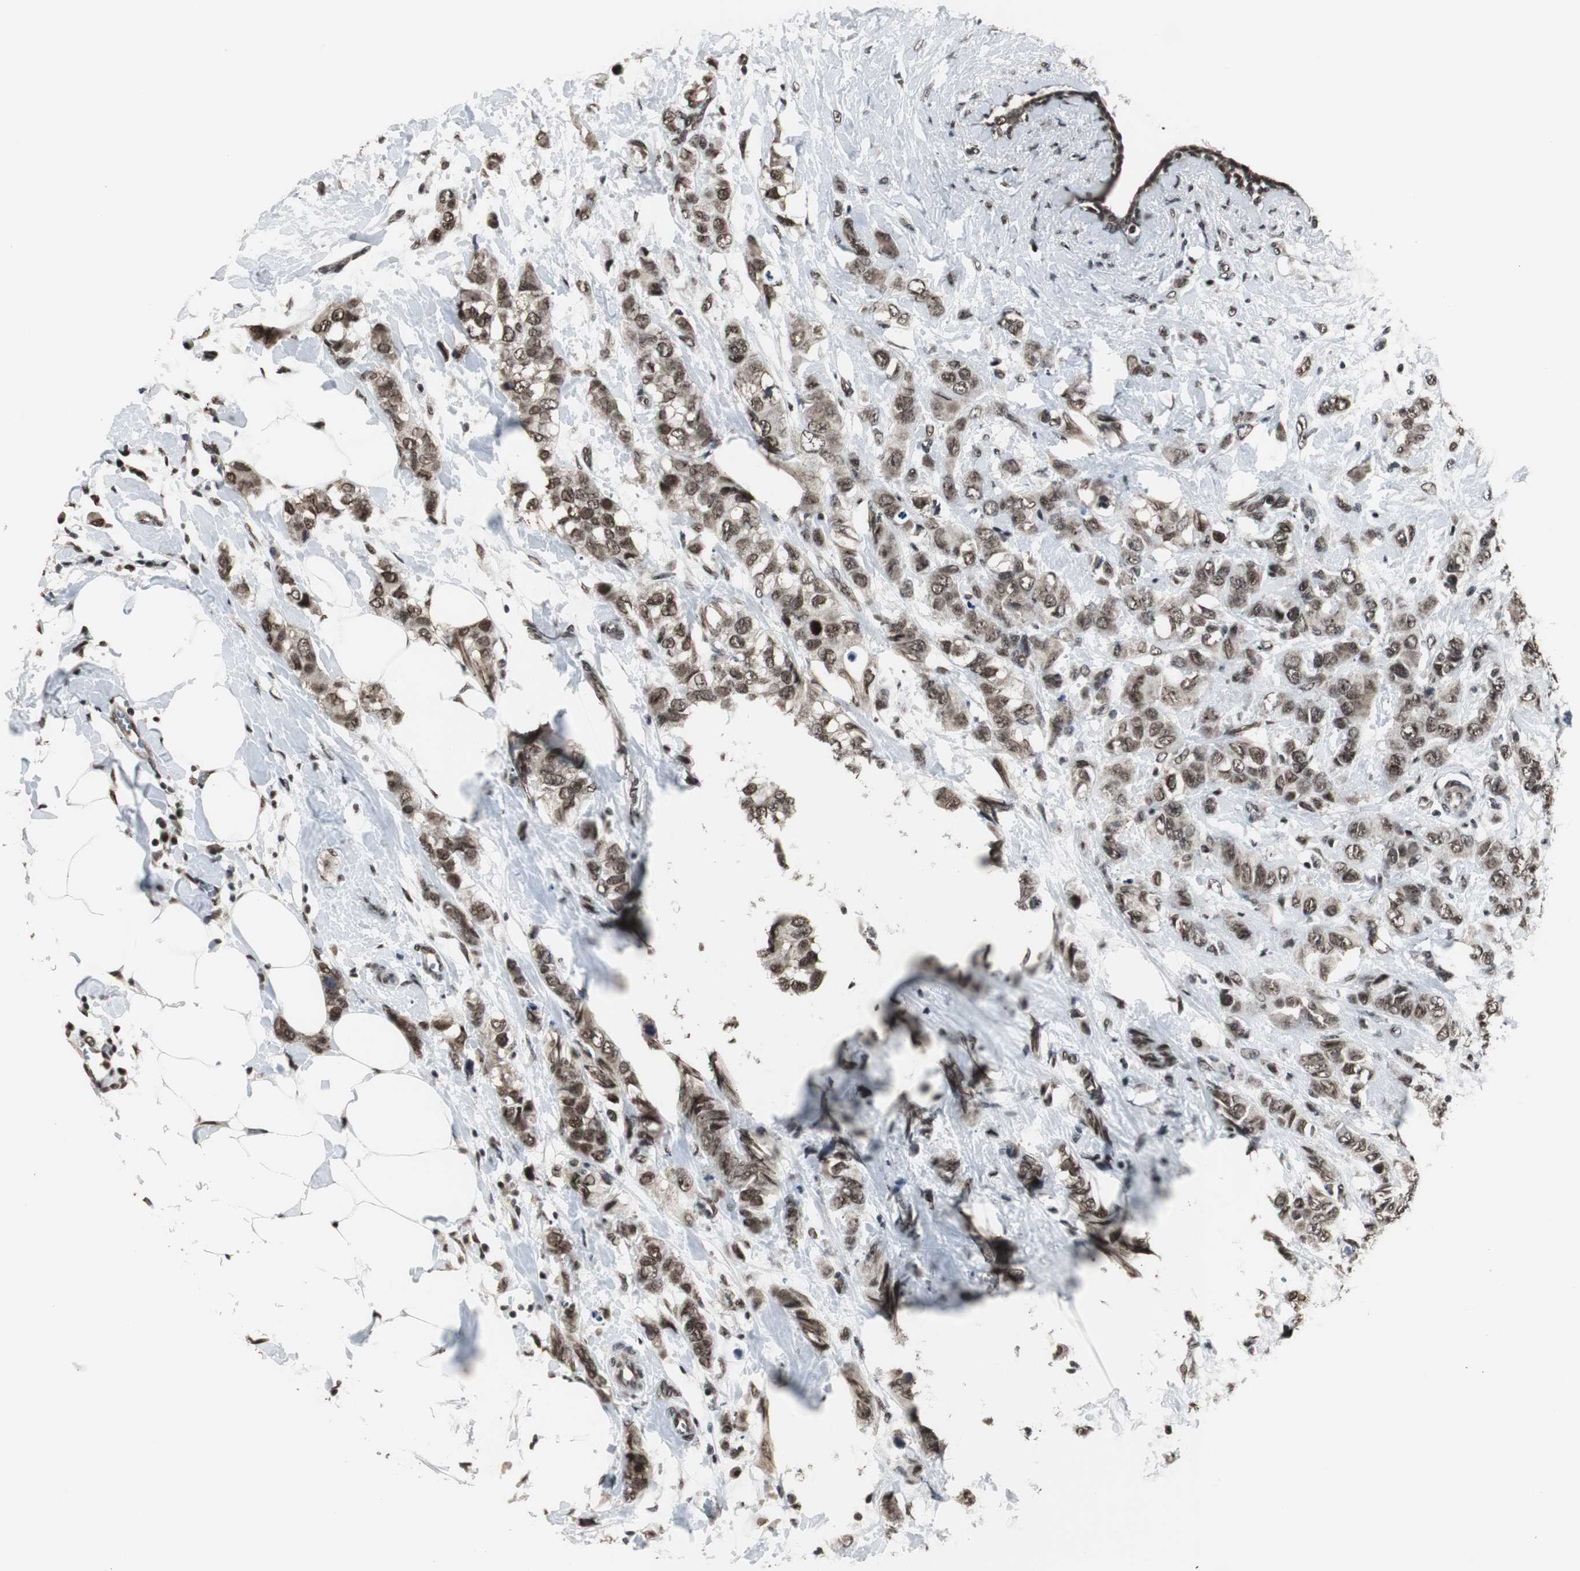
{"staining": {"intensity": "strong", "quantity": ">75%", "location": "nuclear"}, "tissue": "breast cancer", "cell_type": "Tumor cells", "image_type": "cancer", "snomed": [{"axis": "morphology", "description": "Normal tissue, NOS"}, {"axis": "morphology", "description": "Duct carcinoma"}, {"axis": "topography", "description": "Breast"}], "caption": "Breast cancer stained with immunohistochemistry (IHC) shows strong nuclear expression in approximately >75% of tumor cells. Immunohistochemistry stains the protein of interest in brown and the nuclei are stained blue.", "gene": "CDK9", "patient": {"sex": "female", "age": 50}}